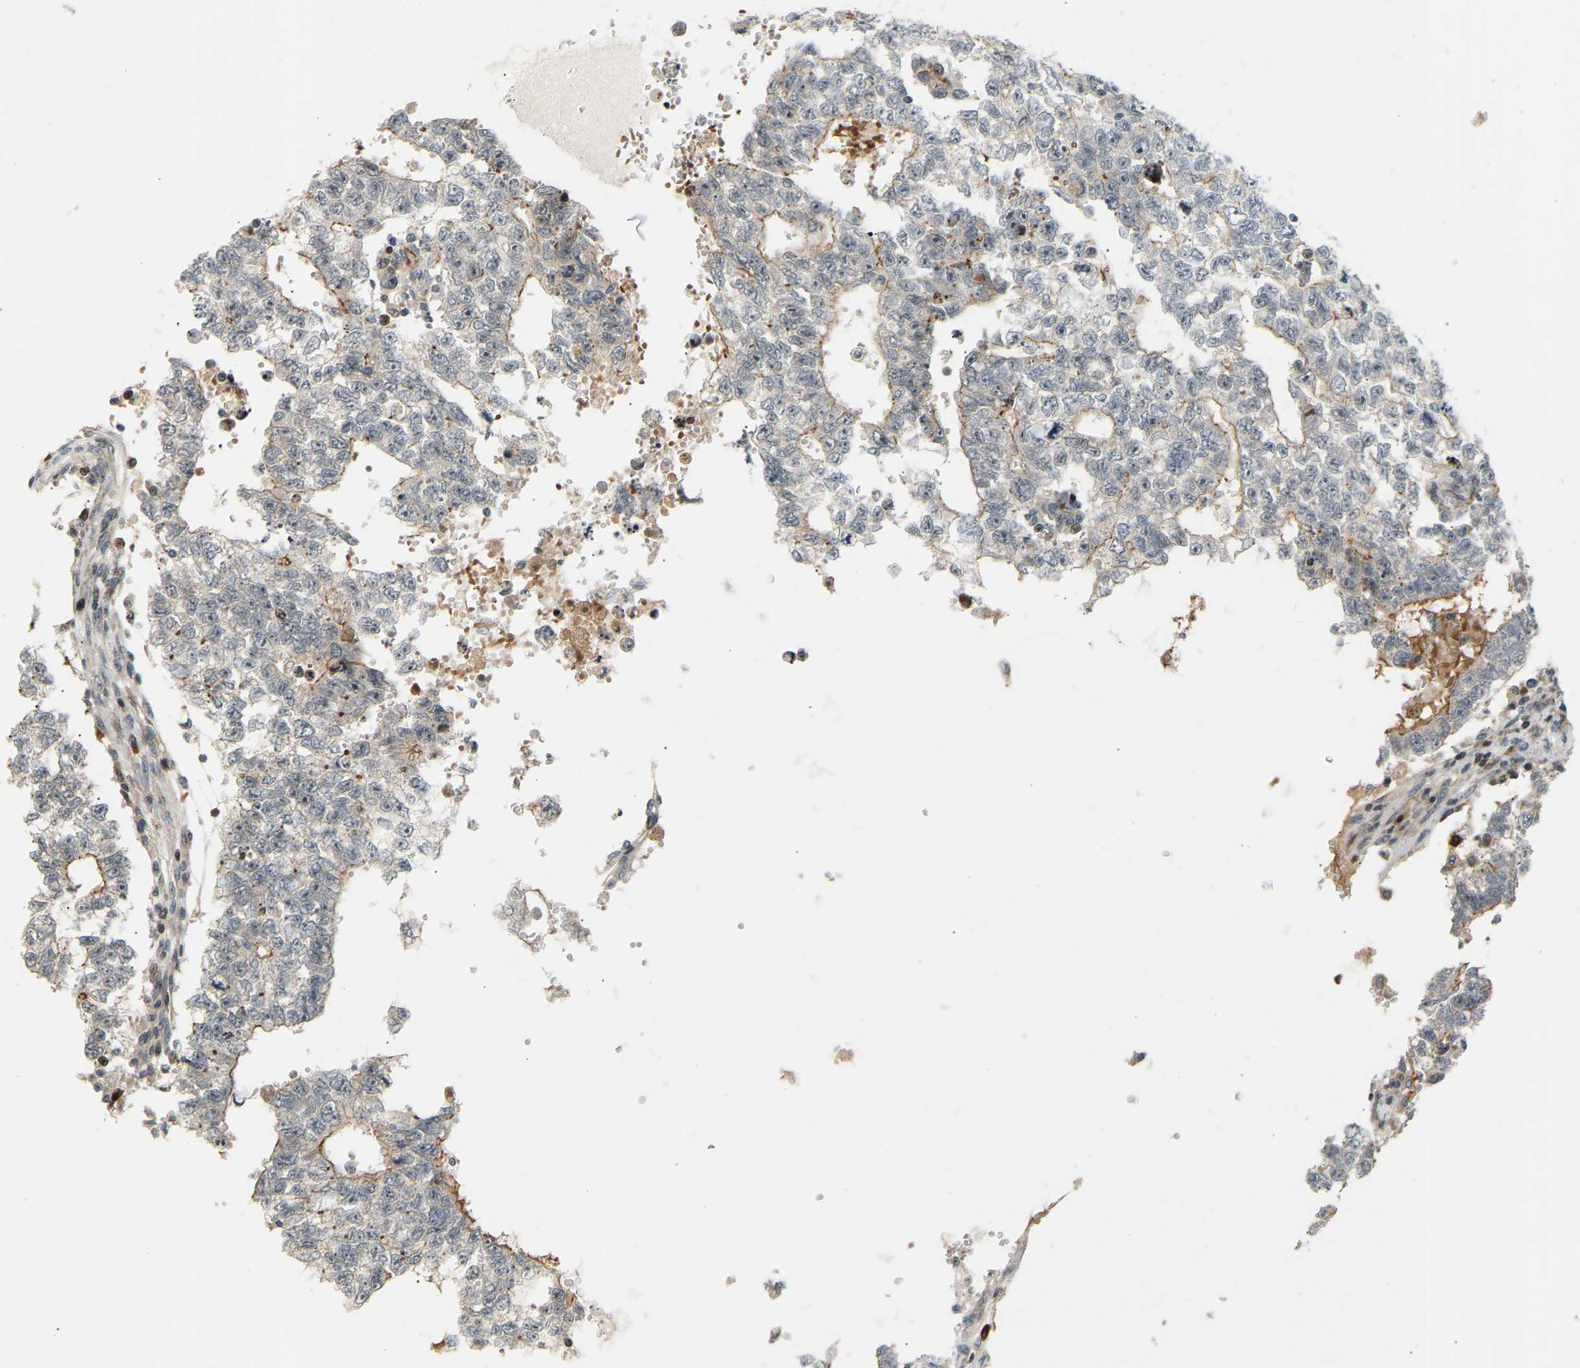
{"staining": {"intensity": "moderate", "quantity": "<25%", "location": "cytoplasmic/membranous"}, "tissue": "testis cancer", "cell_type": "Tumor cells", "image_type": "cancer", "snomed": [{"axis": "morphology", "description": "Seminoma, NOS"}, {"axis": "morphology", "description": "Carcinoma, Embryonal, NOS"}, {"axis": "topography", "description": "Testis"}], "caption": "Human testis cancer stained for a protein (brown) exhibits moderate cytoplasmic/membranous positive positivity in approximately <25% of tumor cells.", "gene": "POGLUT2", "patient": {"sex": "male", "age": 38}}